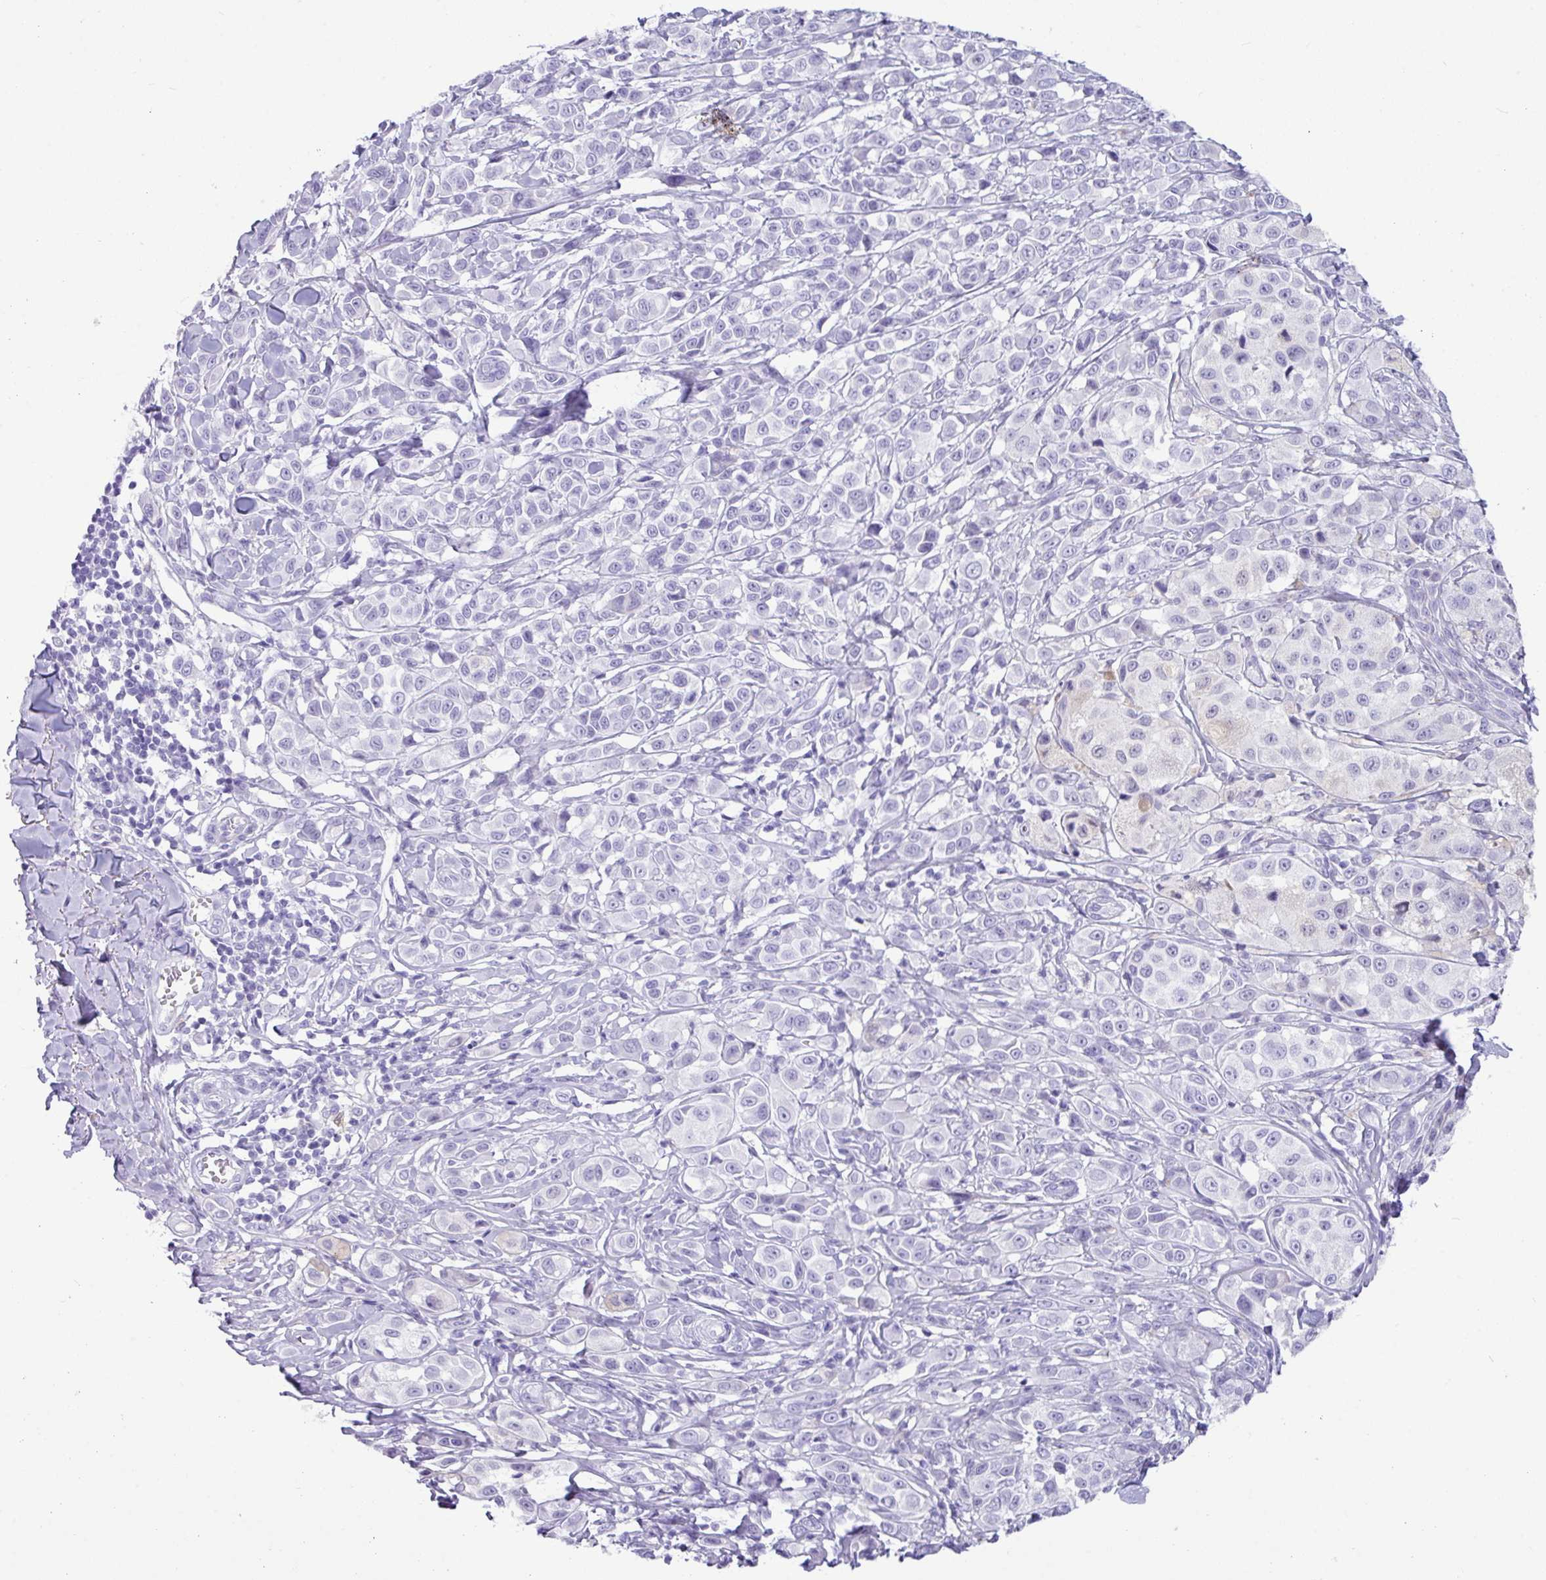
{"staining": {"intensity": "negative", "quantity": "none", "location": "none"}, "tissue": "melanoma", "cell_type": "Tumor cells", "image_type": "cancer", "snomed": [{"axis": "morphology", "description": "Malignant melanoma, NOS"}, {"axis": "topography", "description": "Skin"}], "caption": "A high-resolution photomicrograph shows IHC staining of melanoma, which shows no significant staining in tumor cells.", "gene": "NCCRP1", "patient": {"sex": "male", "age": 39}}